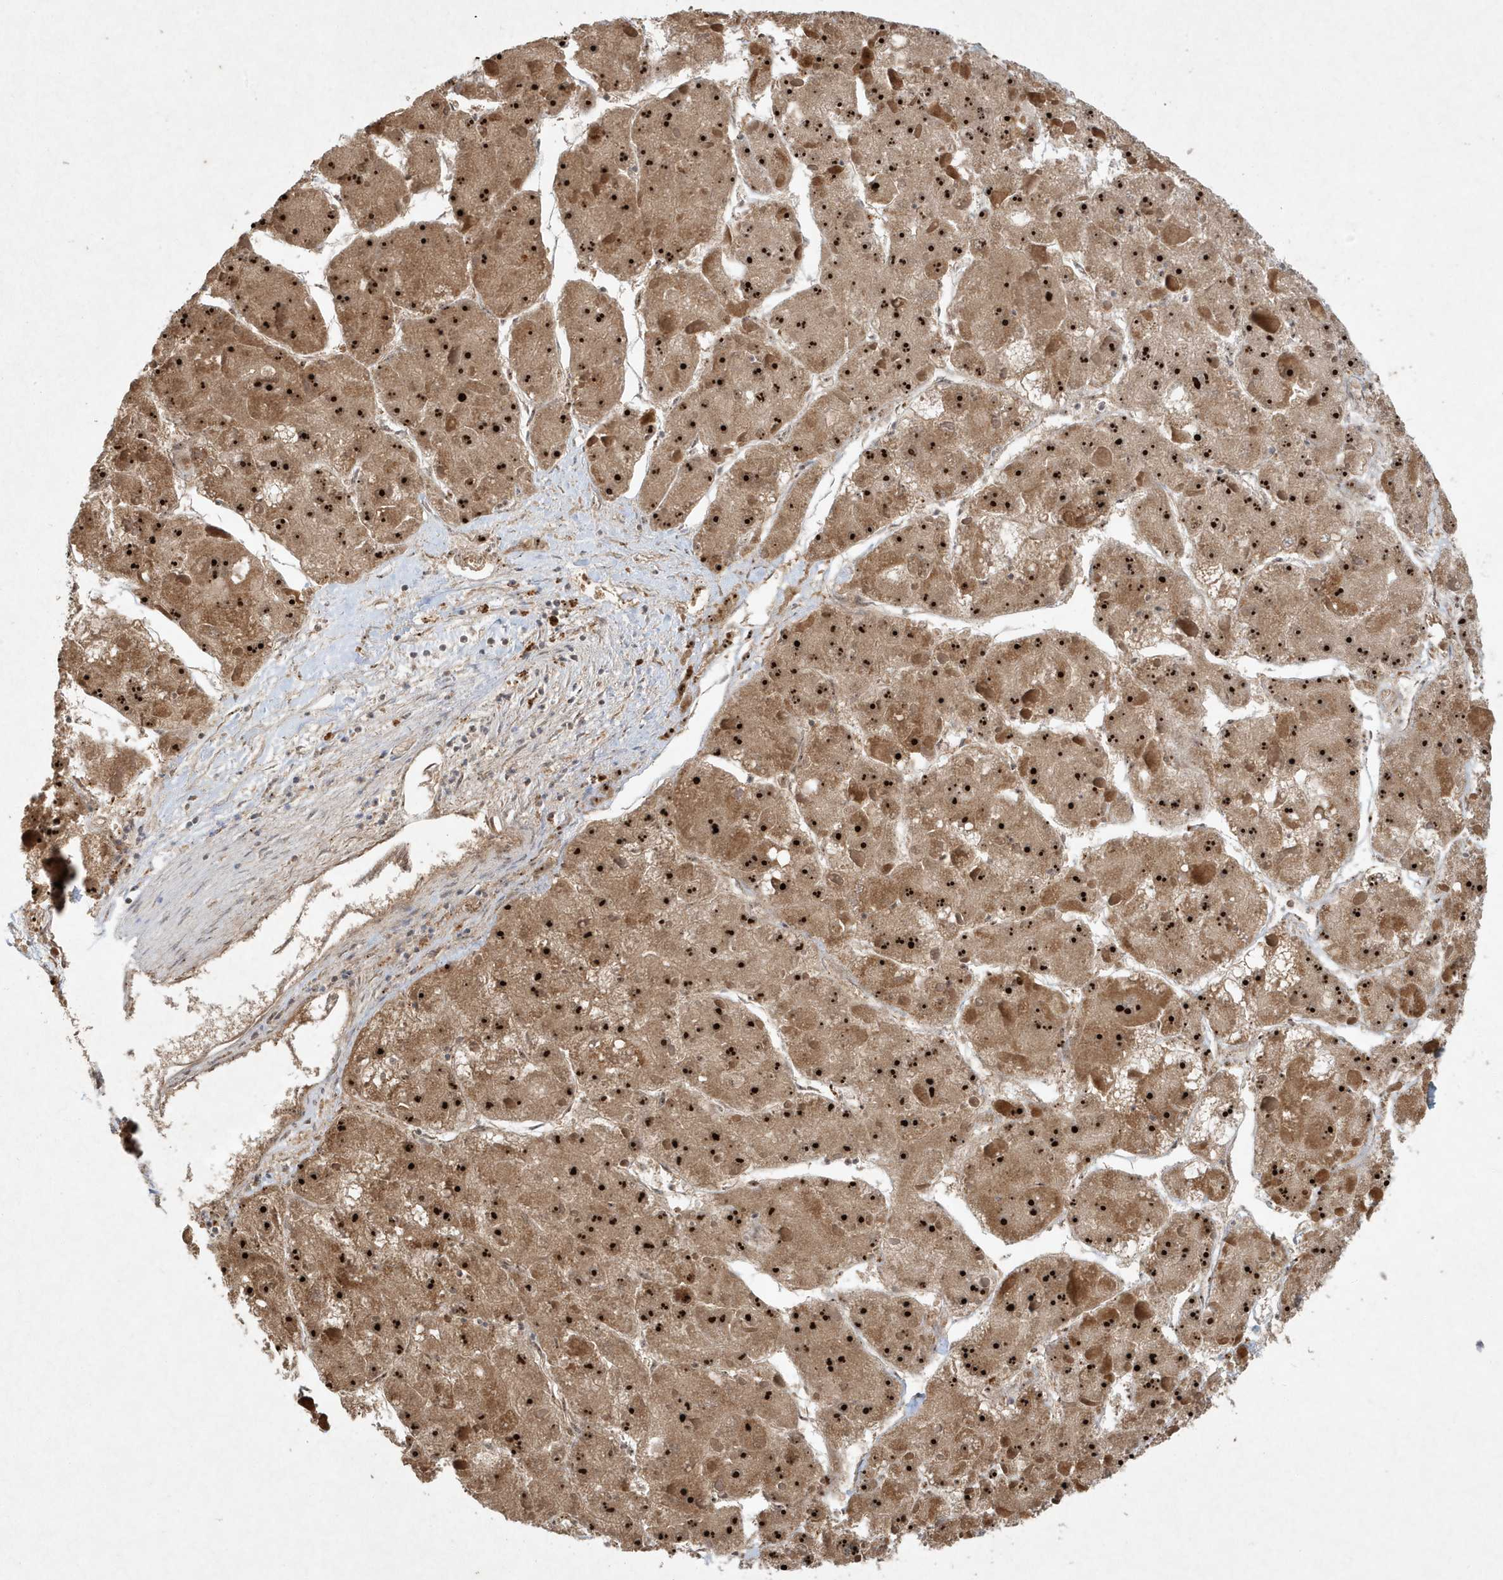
{"staining": {"intensity": "strong", "quantity": ">75%", "location": "cytoplasmic/membranous,nuclear"}, "tissue": "liver cancer", "cell_type": "Tumor cells", "image_type": "cancer", "snomed": [{"axis": "morphology", "description": "Carcinoma, Hepatocellular, NOS"}, {"axis": "topography", "description": "Liver"}], "caption": "Immunohistochemical staining of human liver cancer (hepatocellular carcinoma) exhibits high levels of strong cytoplasmic/membranous and nuclear protein positivity in approximately >75% of tumor cells.", "gene": "ABCB9", "patient": {"sex": "female", "age": 73}}